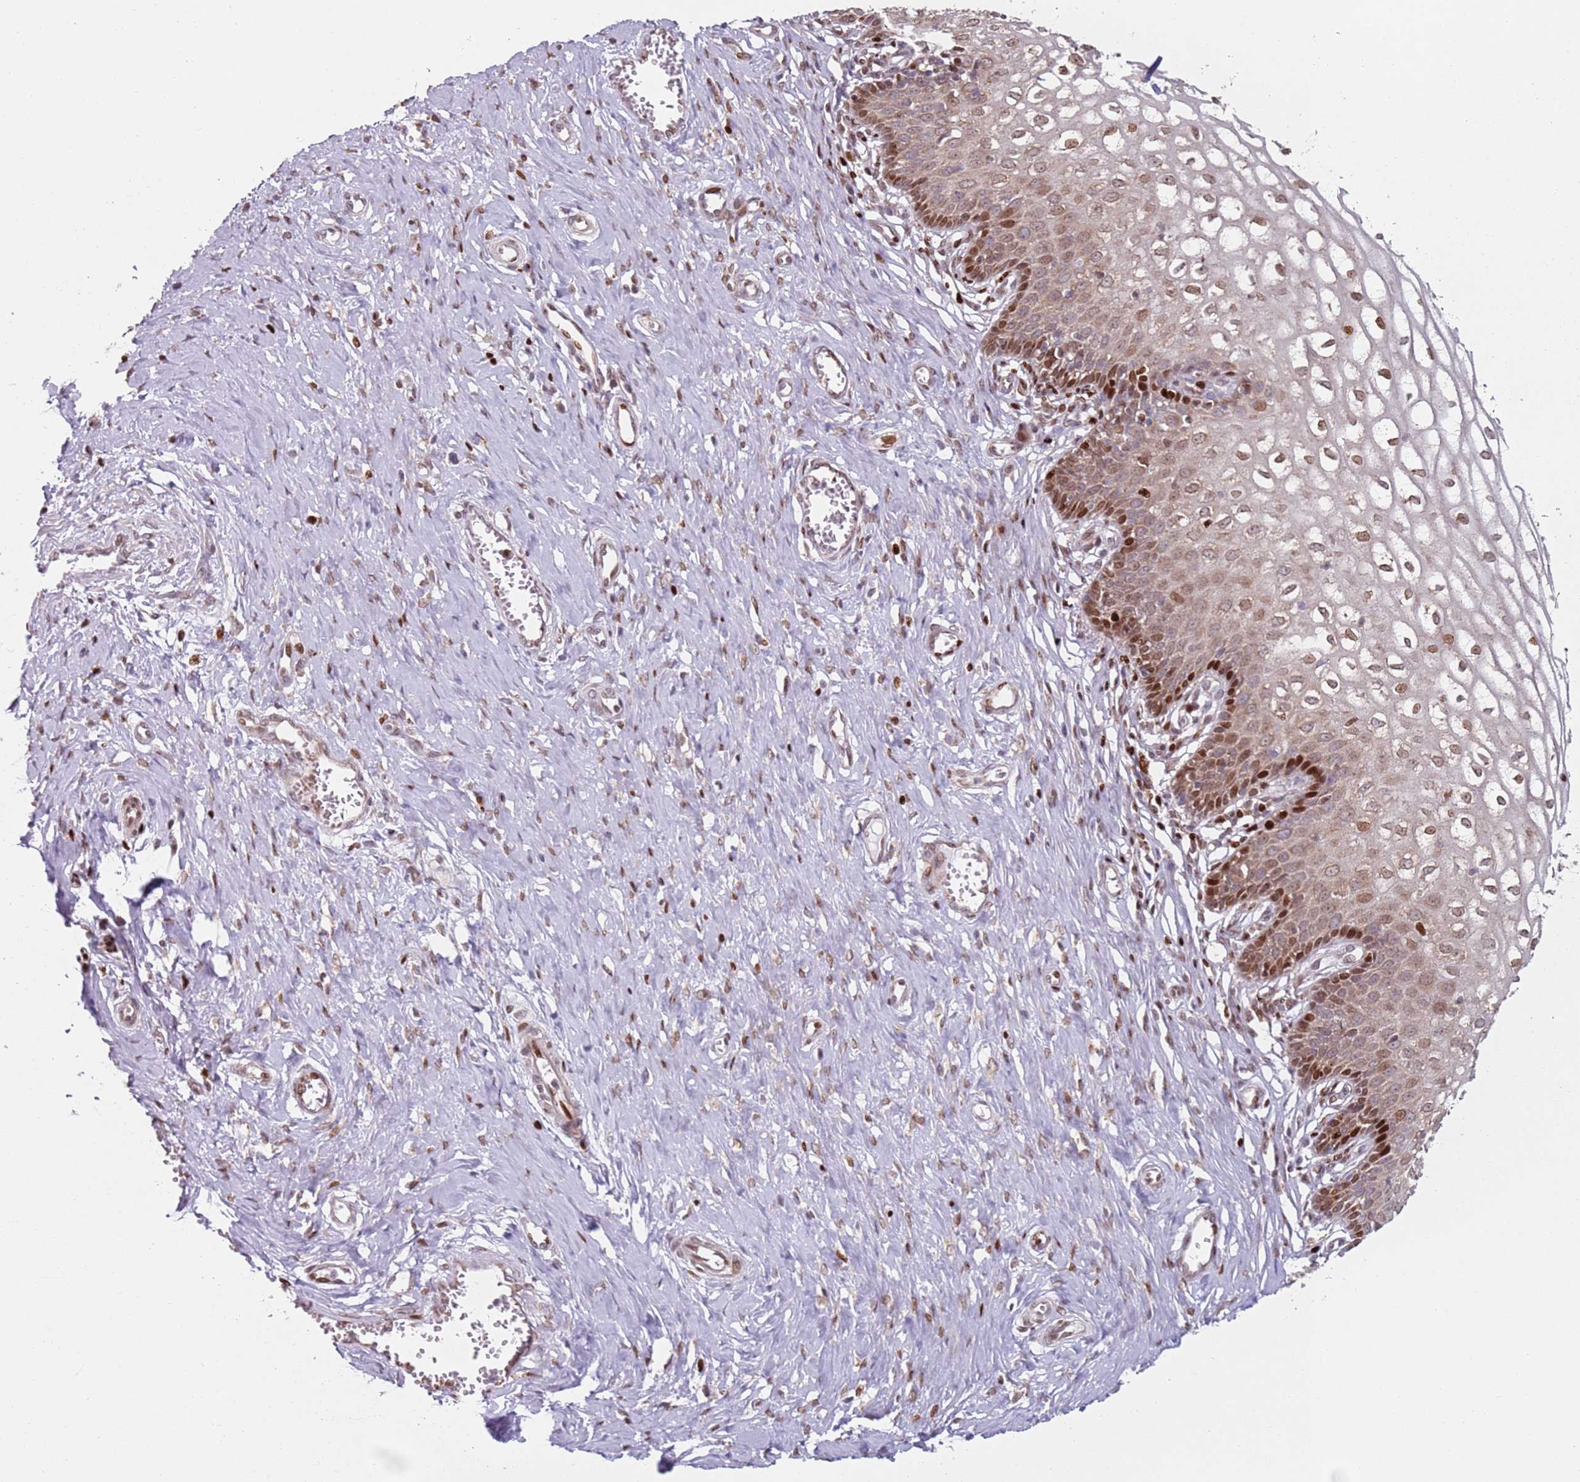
{"staining": {"intensity": "strong", "quantity": ">75%", "location": "nuclear"}, "tissue": "cervix", "cell_type": "Glandular cells", "image_type": "normal", "snomed": [{"axis": "morphology", "description": "Normal tissue, NOS"}, {"axis": "morphology", "description": "Adenocarcinoma, NOS"}, {"axis": "topography", "description": "Cervix"}], "caption": "A micrograph showing strong nuclear staining in about >75% of glandular cells in unremarkable cervix, as visualized by brown immunohistochemical staining.", "gene": "HNRNPLL", "patient": {"sex": "female", "age": 29}}